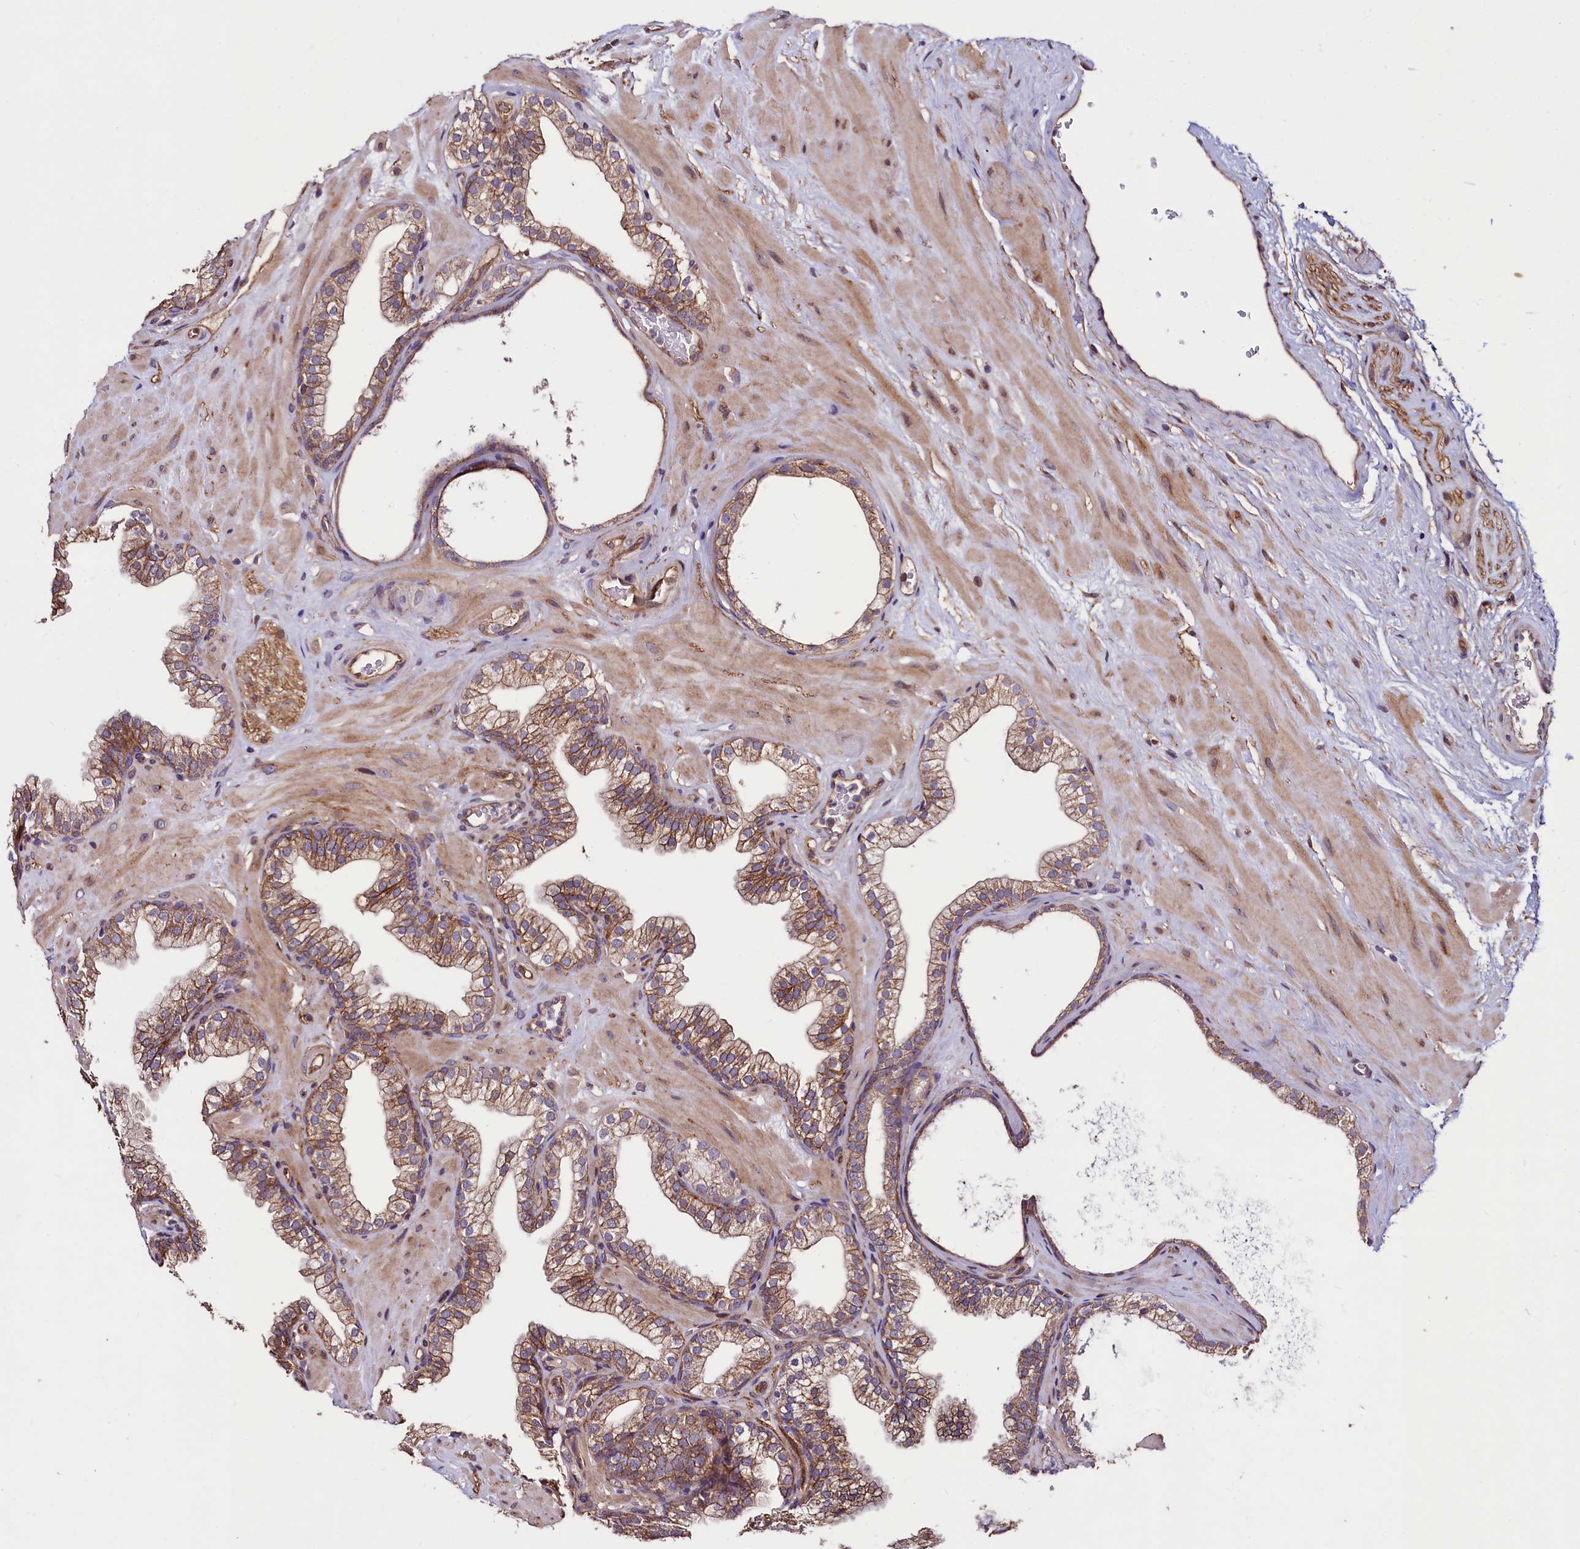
{"staining": {"intensity": "moderate", "quantity": "25%-75%", "location": "cytoplasmic/membranous"}, "tissue": "prostate", "cell_type": "Glandular cells", "image_type": "normal", "snomed": [{"axis": "morphology", "description": "Normal tissue, NOS"}, {"axis": "morphology", "description": "Urothelial carcinoma, Low grade"}, {"axis": "topography", "description": "Urinary bladder"}, {"axis": "topography", "description": "Prostate"}], "caption": "Human prostate stained for a protein (brown) shows moderate cytoplasmic/membranous positive expression in about 25%-75% of glandular cells.", "gene": "PALM", "patient": {"sex": "male", "age": 60}}